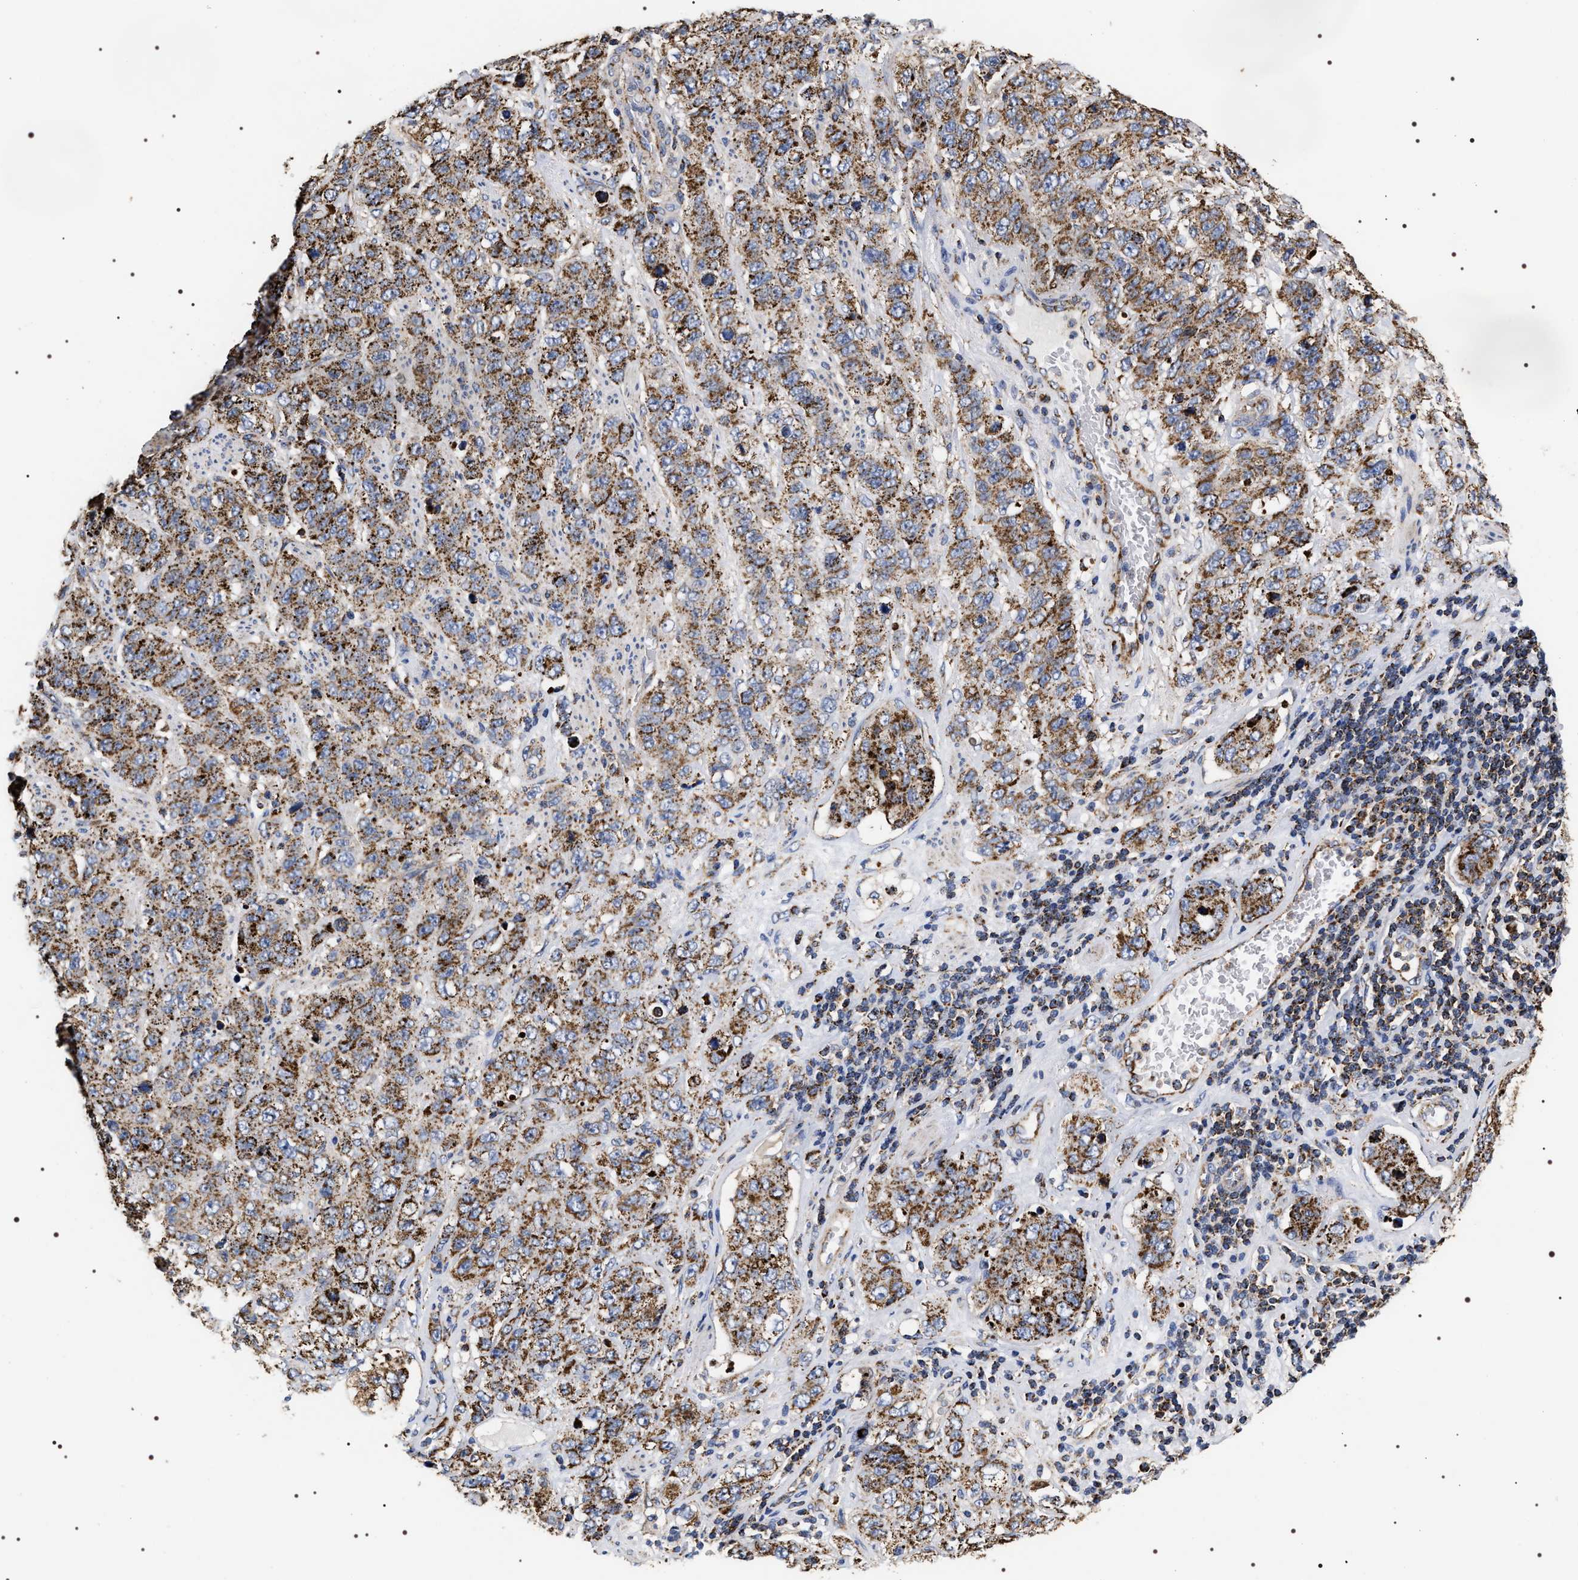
{"staining": {"intensity": "strong", "quantity": ">75%", "location": "cytoplasmic/membranous"}, "tissue": "stomach cancer", "cell_type": "Tumor cells", "image_type": "cancer", "snomed": [{"axis": "morphology", "description": "Adenocarcinoma, NOS"}, {"axis": "topography", "description": "Stomach"}], "caption": "Tumor cells exhibit strong cytoplasmic/membranous expression in approximately >75% of cells in stomach cancer (adenocarcinoma).", "gene": "COG5", "patient": {"sex": "male", "age": 48}}